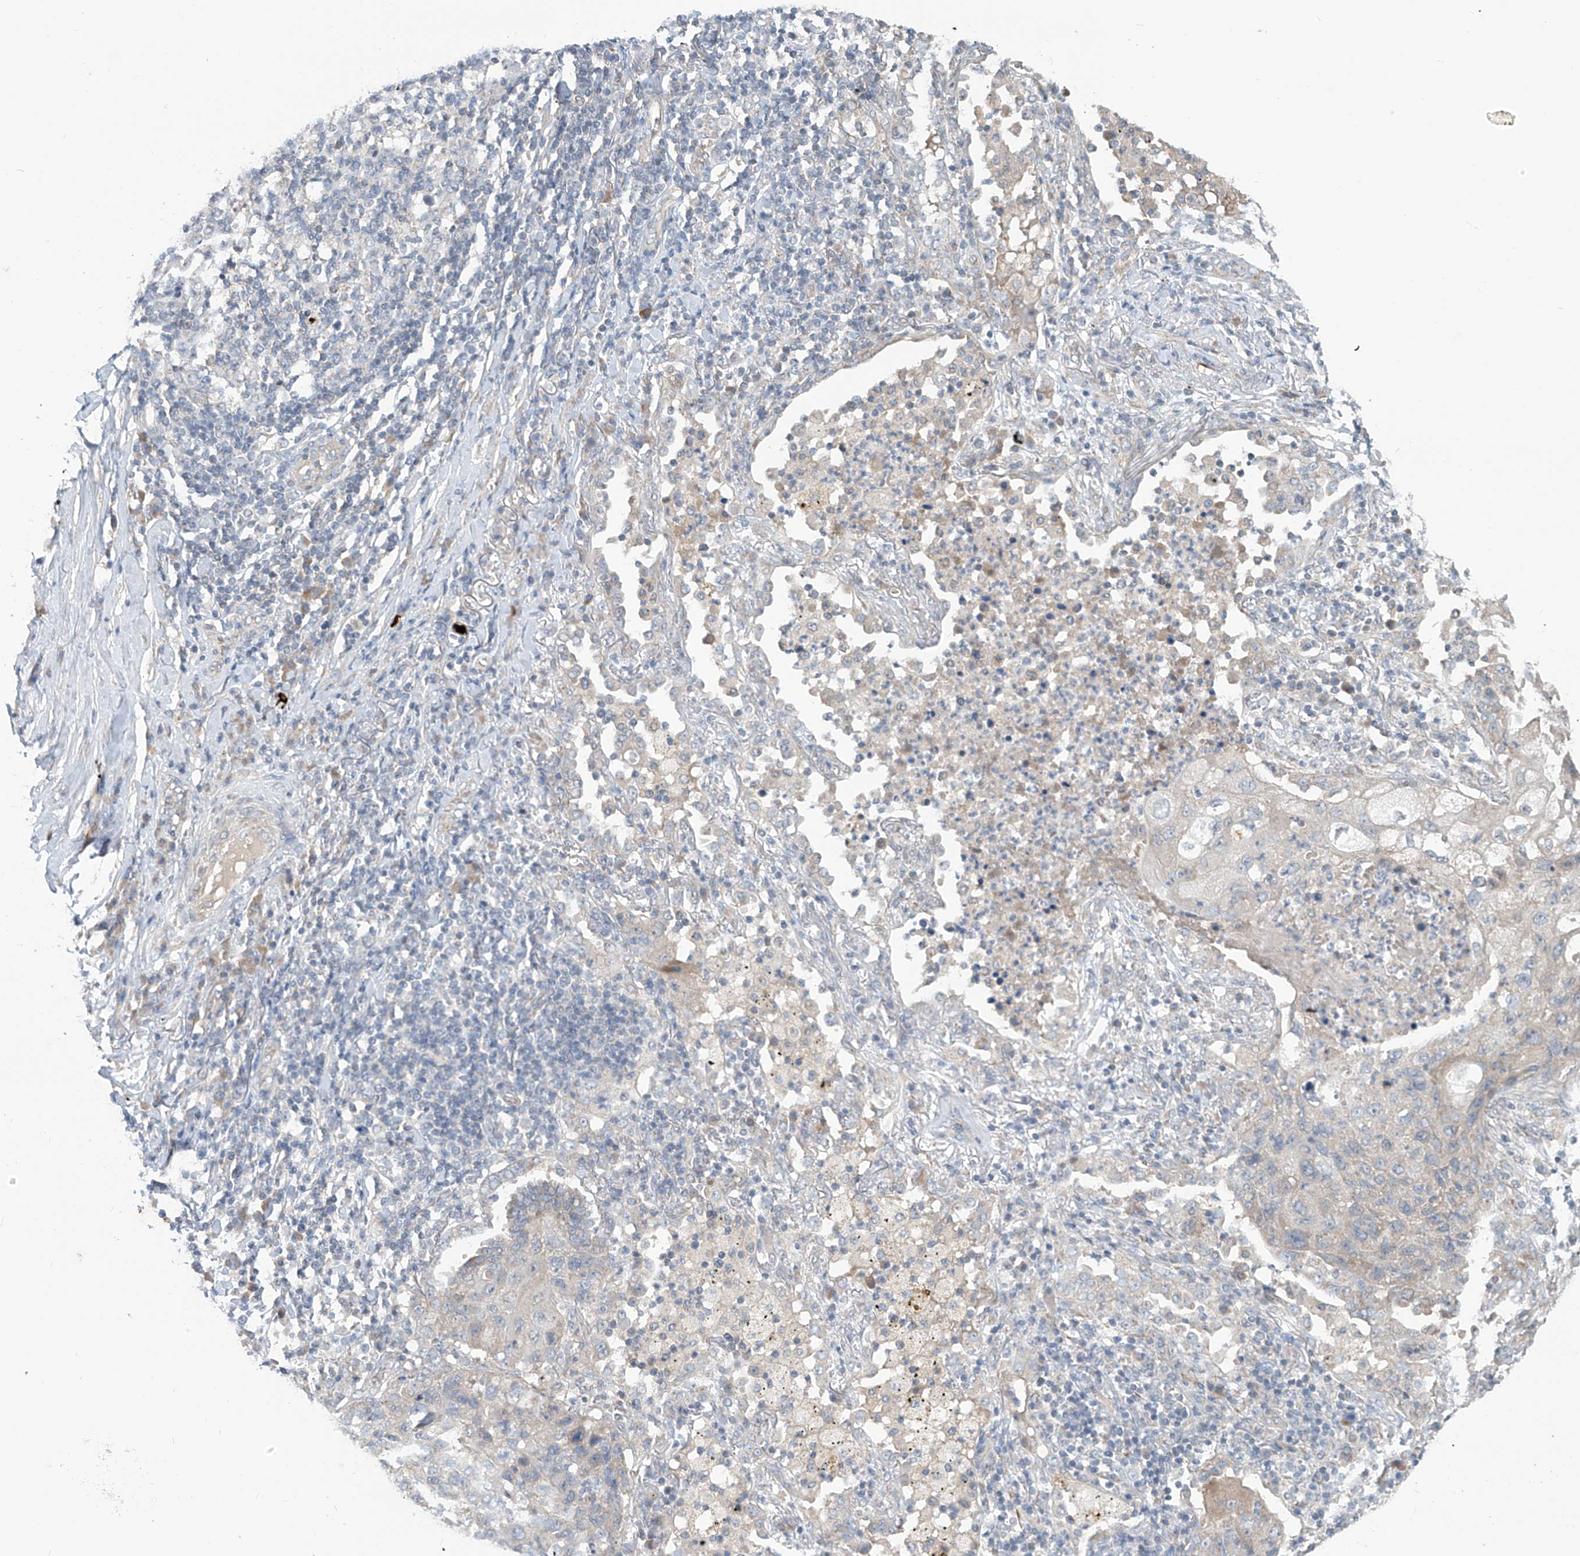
{"staining": {"intensity": "negative", "quantity": "none", "location": "none"}, "tissue": "lung cancer", "cell_type": "Tumor cells", "image_type": "cancer", "snomed": [{"axis": "morphology", "description": "Squamous cell carcinoma, NOS"}, {"axis": "topography", "description": "Lung"}], "caption": "High power microscopy micrograph of an immunohistochemistry micrograph of squamous cell carcinoma (lung), revealing no significant expression in tumor cells.", "gene": "SCGB1D2", "patient": {"sex": "female", "age": 63}}